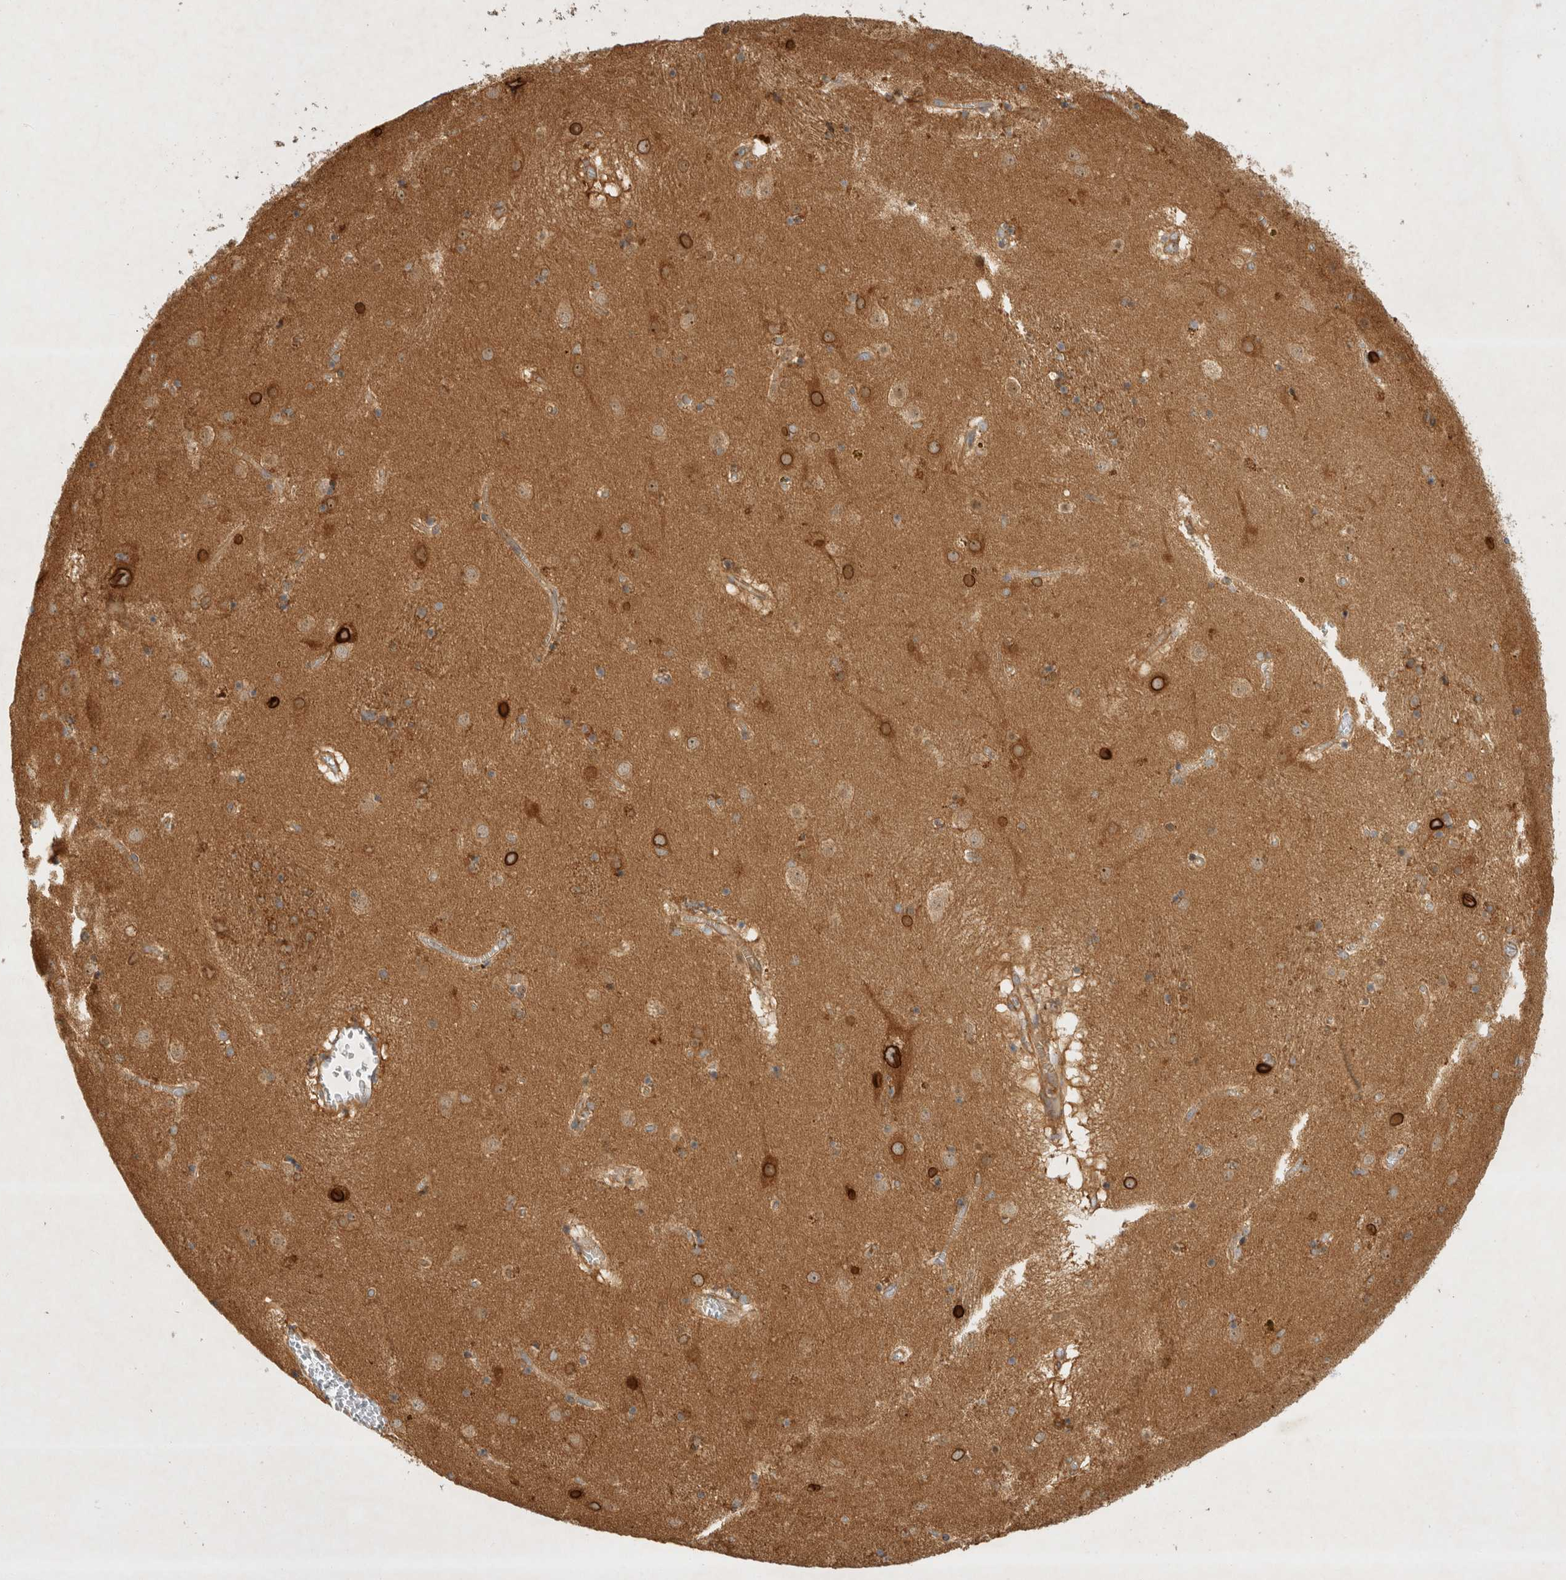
{"staining": {"intensity": "moderate", "quantity": "25%-75%", "location": "cytoplasmic/membranous"}, "tissue": "caudate", "cell_type": "Glial cells", "image_type": "normal", "snomed": [{"axis": "morphology", "description": "Normal tissue, NOS"}, {"axis": "topography", "description": "Lateral ventricle wall"}], "caption": "IHC micrograph of normal caudate stained for a protein (brown), which shows medium levels of moderate cytoplasmic/membranous staining in about 25%-75% of glial cells.", "gene": "GPR150", "patient": {"sex": "male", "age": 70}}